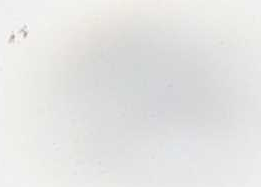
{"staining": {"intensity": "moderate", "quantity": ">75%", "location": "cytoplasmic/membranous"}, "tissue": "prostate cancer", "cell_type": "Tumor cells", "image_type": "cancer", "snomed": [{"axis": "morphology", "description": "Adenocarcinoma, High grade"}, {"axis": "topography", "description": "Prostate"}], "caption": "This histopathology image shows IHC staining of human prostate cancer, with medium moderate cytoplasmic/membranous expression in approximately >75% of tumor cells.", "gene": "IPMK", "patient": {"sex": "male", "age": 60}}